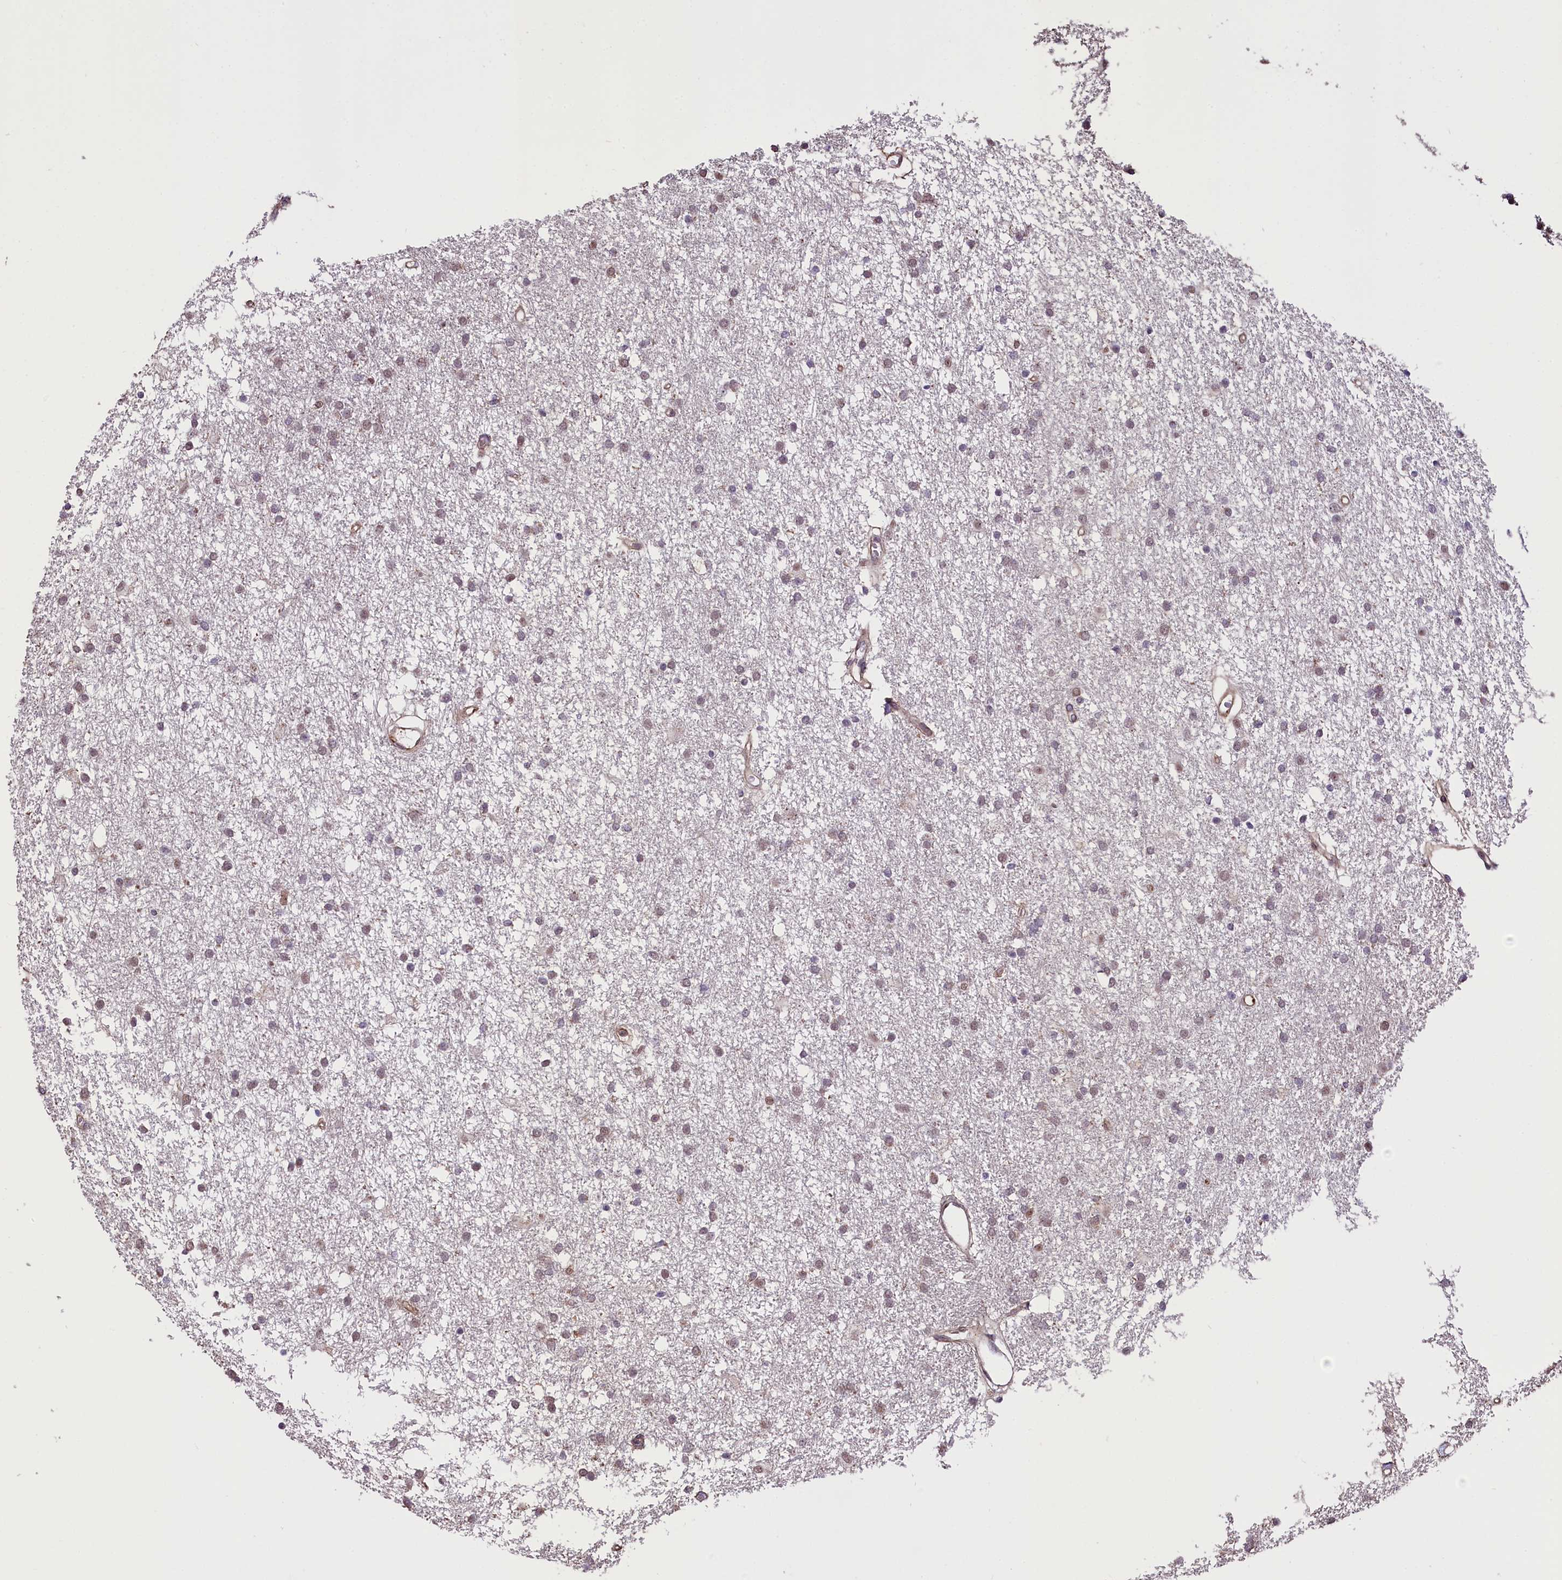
{"staining": {"intensity": "weak", "quantity": "<25%", "location": "nuclear"}, "tissue": "glioma", "cell_type": "Tumor cells", "image_type": "cancer", "snomed": [{"axis": "morphology", "description": "Glioma, malignant, High grade"}, {"axis": "topography", "description": "Brain"}], "caption": "High magnification brightfield microscopy of glioma stained with DAB (brown) and counterstained with hematoxylin (blue): tumor cells show no significant expression.", "gene": "MRPL54", "patient": {"sex": "male", "age": 77}}